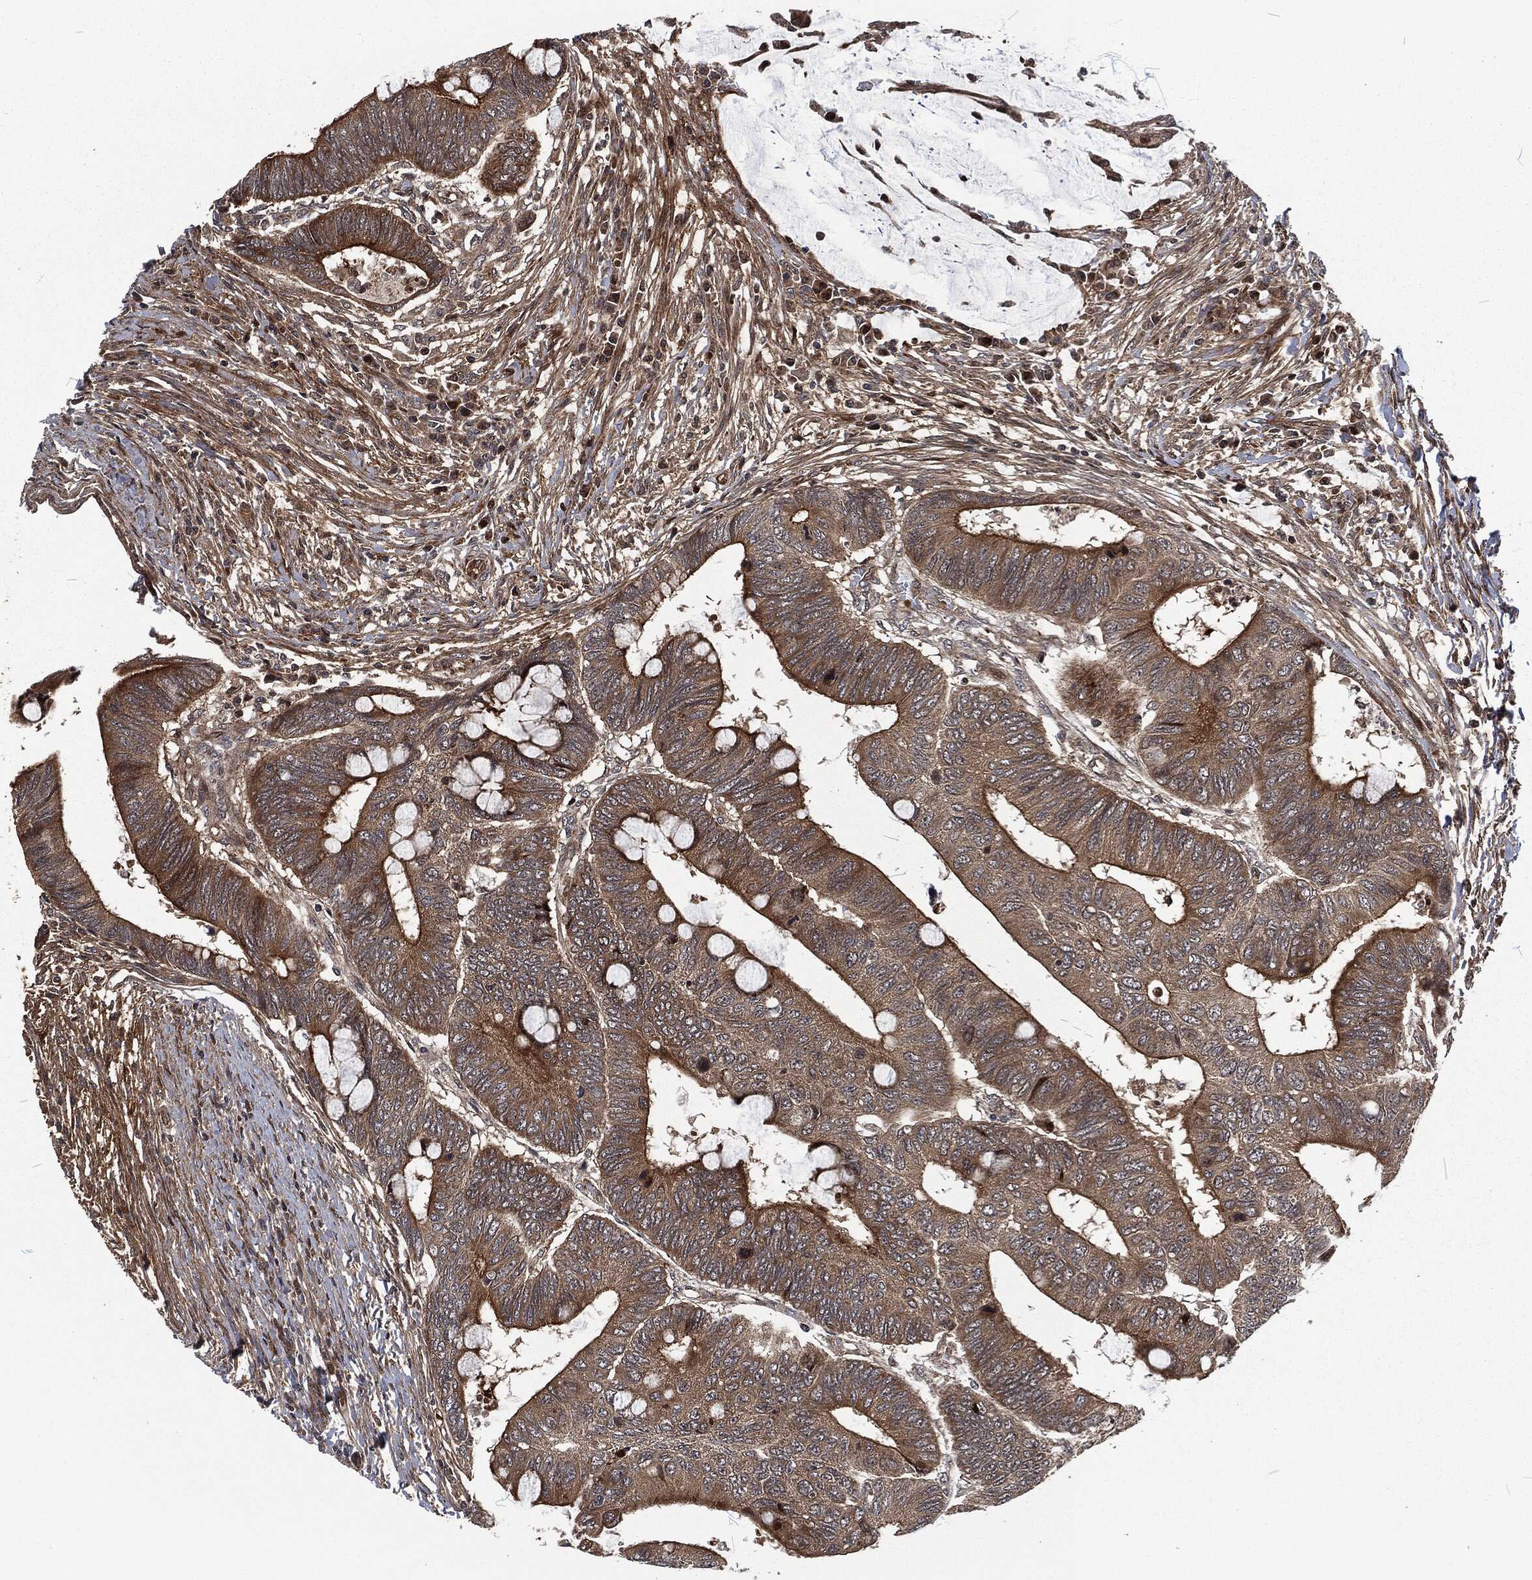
{"staining": {"intensity": "moderate", "quantity": "25%-75%", "location": "cytoplasmic/membranous"}, "tissue": "colorectal cancer", "cell_type": "Tumor cells", "image_type": "cancer", "snomed": [{"axis": "morphology", "description": "Normal tissue, NOS"}, {"axis": "morphology", "description": "Adenocarcinoma, NOS"}, {"axis": "topography", "description": "Rectum"}, {"axis": "topography", "description": "Peripheral nerve tissue"}], "caption": "An immunohistochemistry (IHC) image of tumor tissue is shown. Protein staining in brown labels moderate cytoplasmic/membranous positivity in colorectal cancer within tumor cells.", "gene": "CMPK2", "patient": {"sex": "male", "age": 92}}